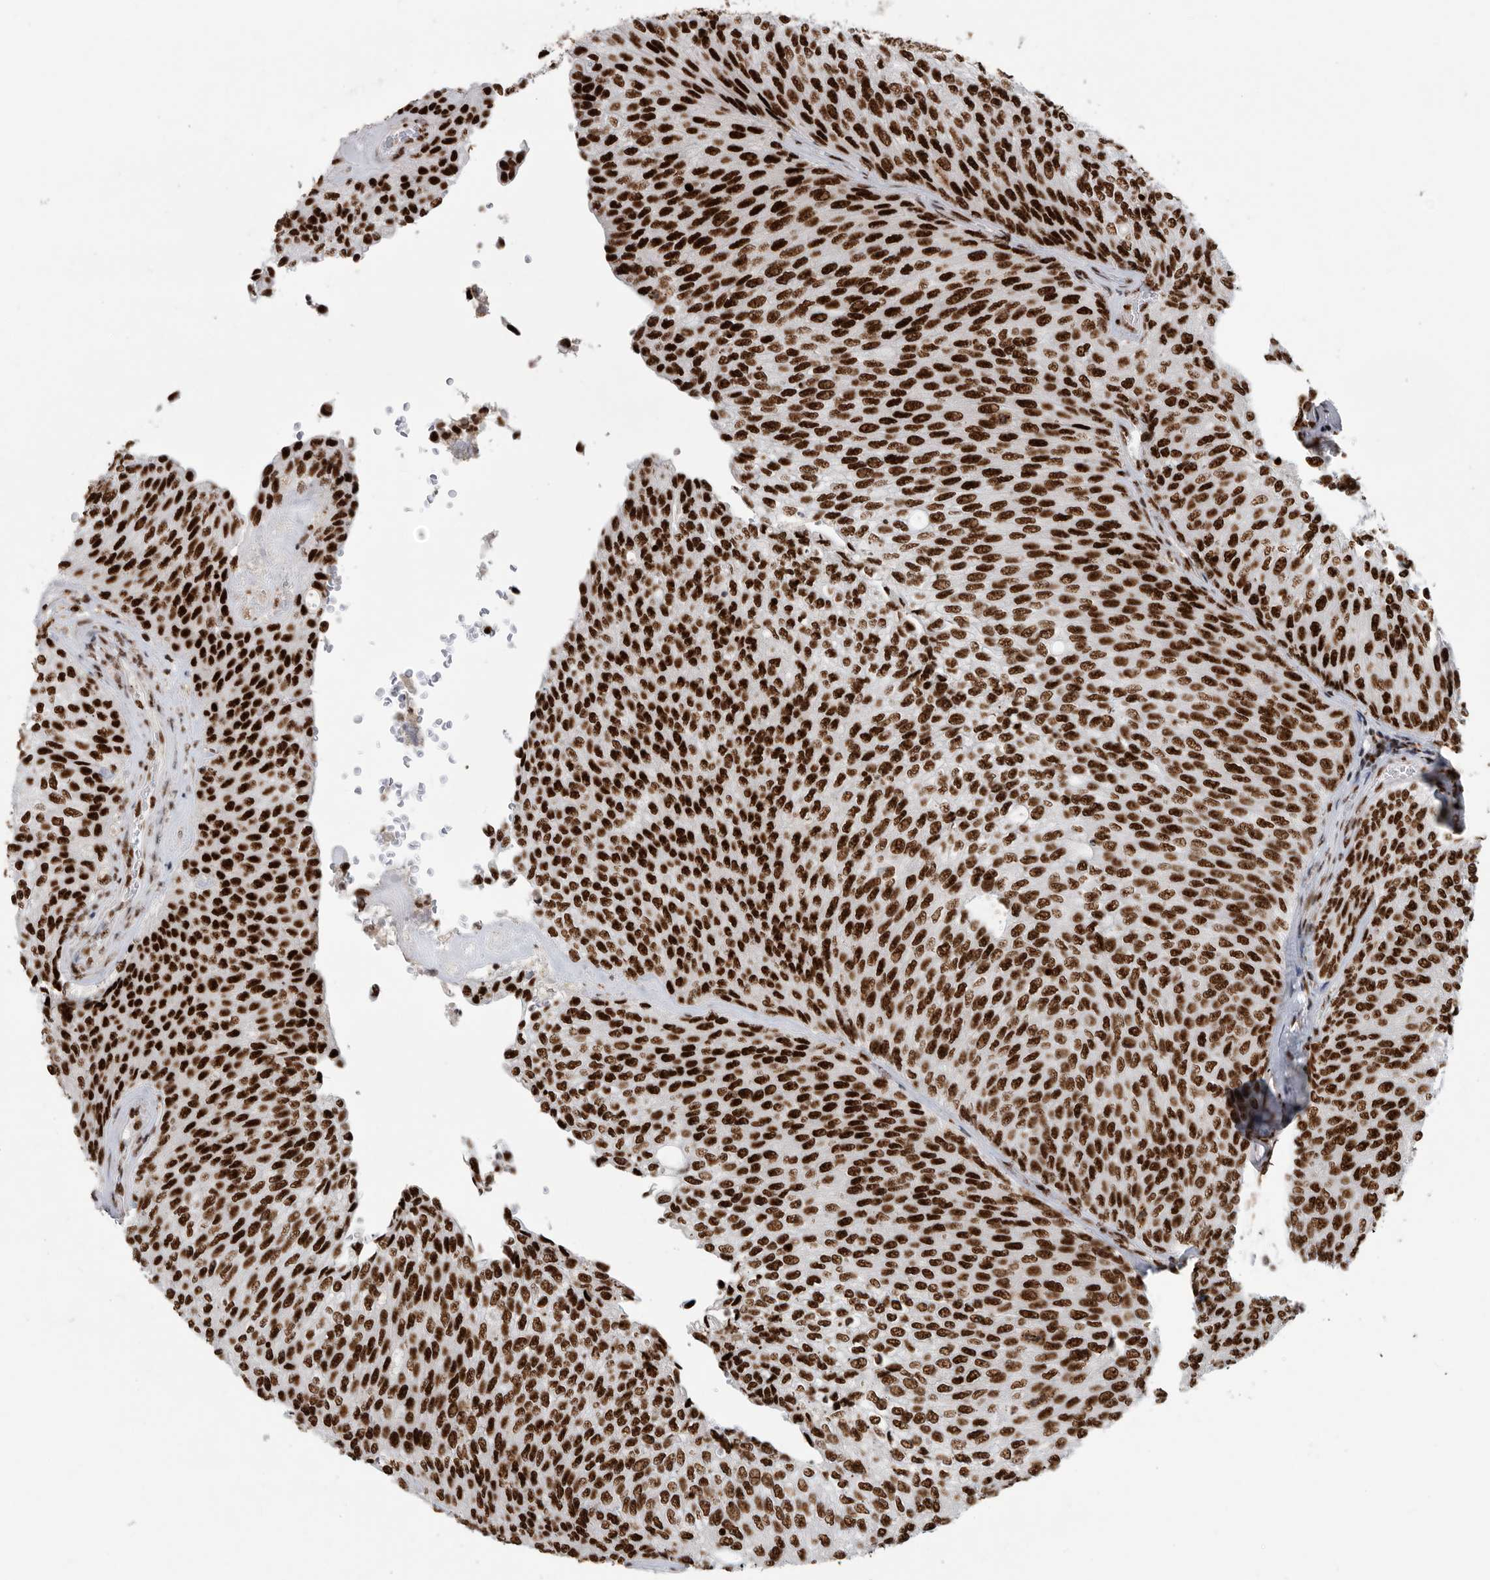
{"staining": {"intensity": "strong", "quantity": ">75%", "location": "nuclear"}, "tissue": "urothelial cancer", "cell_type": "Tumor cells", "image_type": "cancer", "snomed": [{"axis": "morphology", "description": "Urothelial carcinoma, Low grade"}, {"axis": "topography", "description": "Urinary bladder"}], "caption": "Urothelial cancer stained with a protein marker demonstrates strong staining in tumor cells.", "gene": "BCLAF1", "patient": {"sex": "female", "age": 79}}